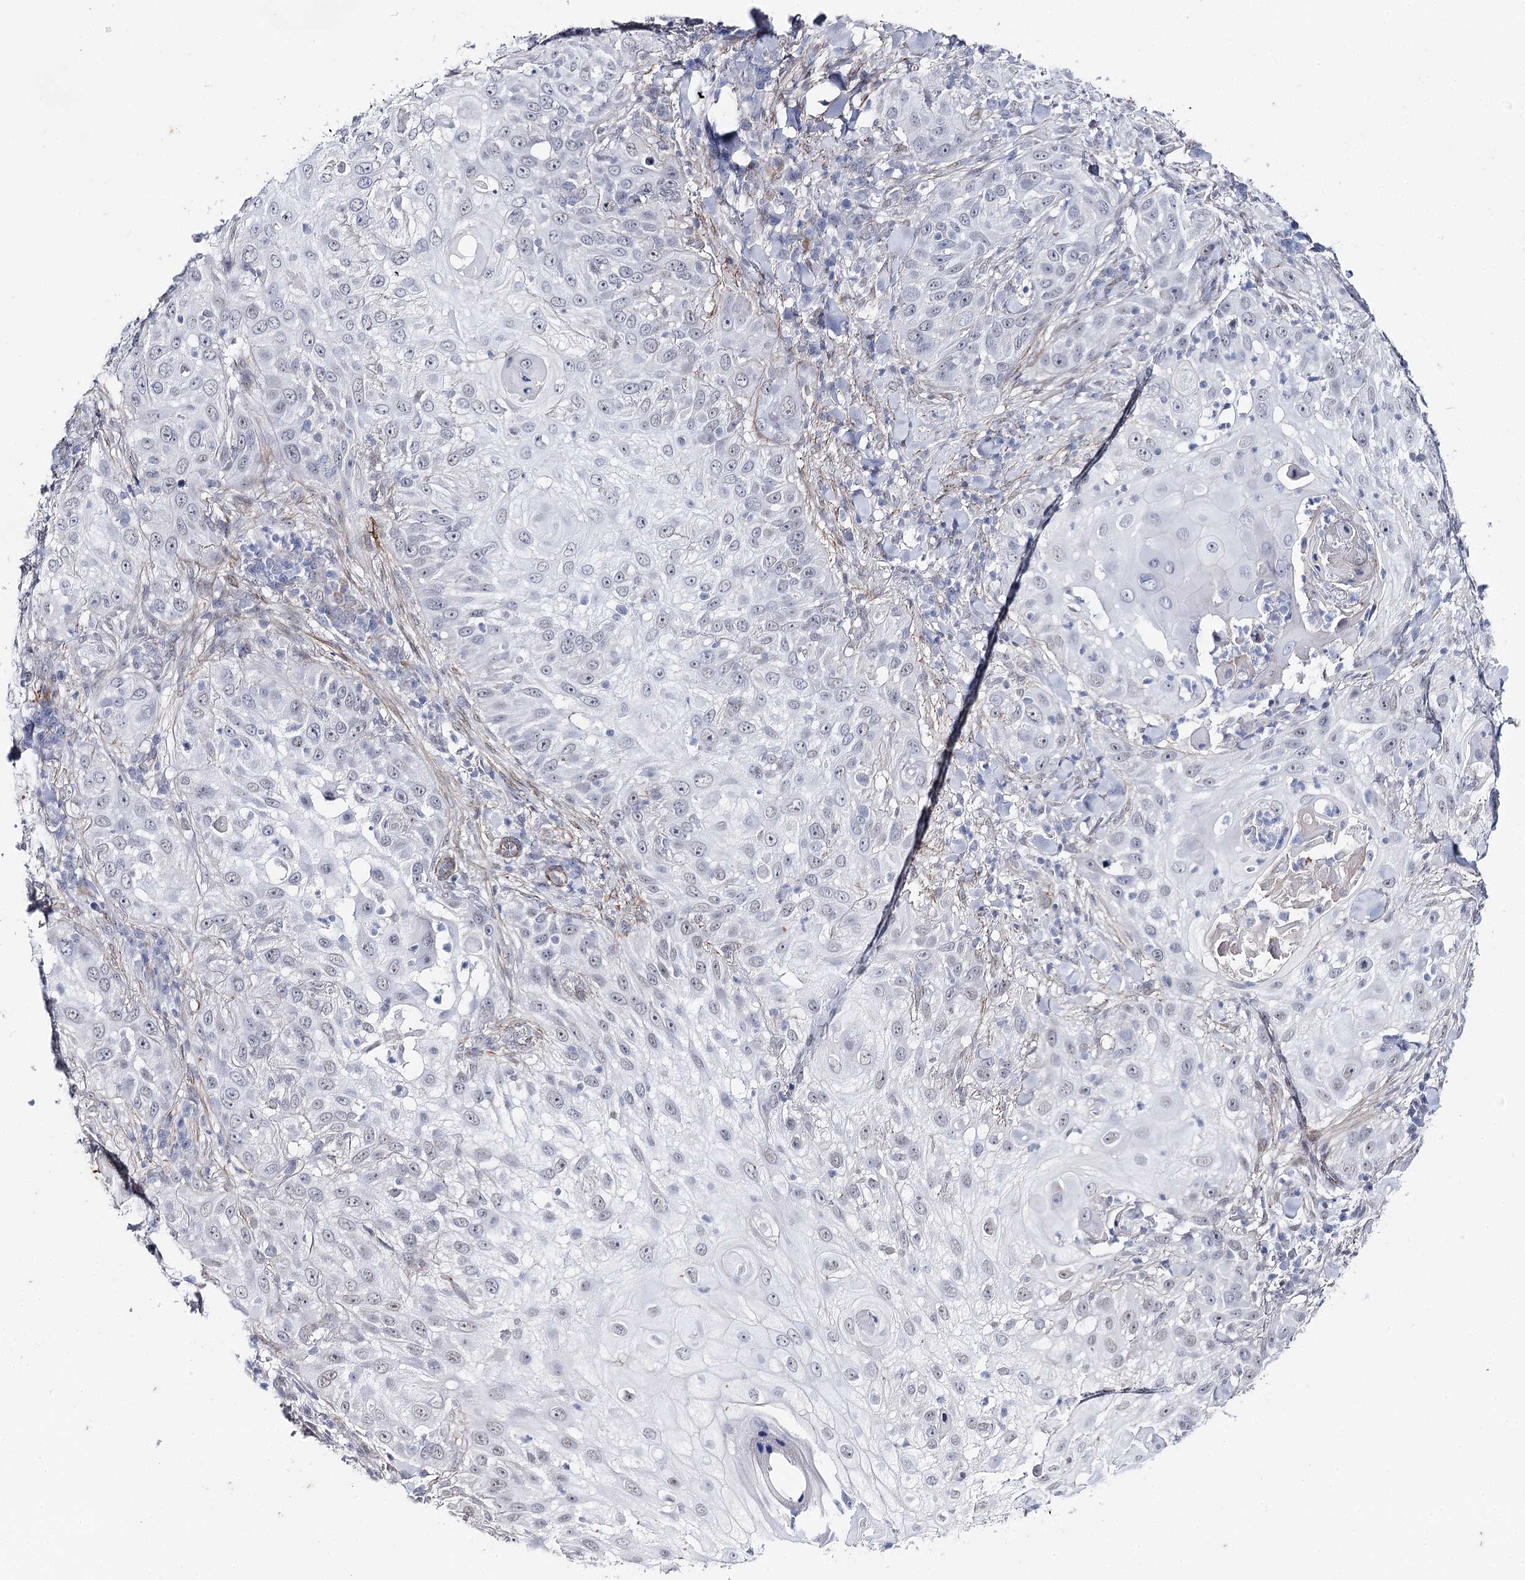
{"staining": {"intensity": "negative", "quantity": "none", "location": "none"}, "tissue": "skin cancer", "cell_type": "Tumor cells", "image_type": "cancer", "snomed": [{"axis": "morphology", "description": "Squamous cell carcinoma, NOS"}, {"axis": "topography", "description": "Skin"}], "caption": "Immunohistochemistry micrograph of neoplastic tissue: human squamous cell carcinoma (skin) stained with DAB displays no significant protein staining in tumor cells.", "gene": "AGXT2", "patient": {"sex": "female", "age": 44}}